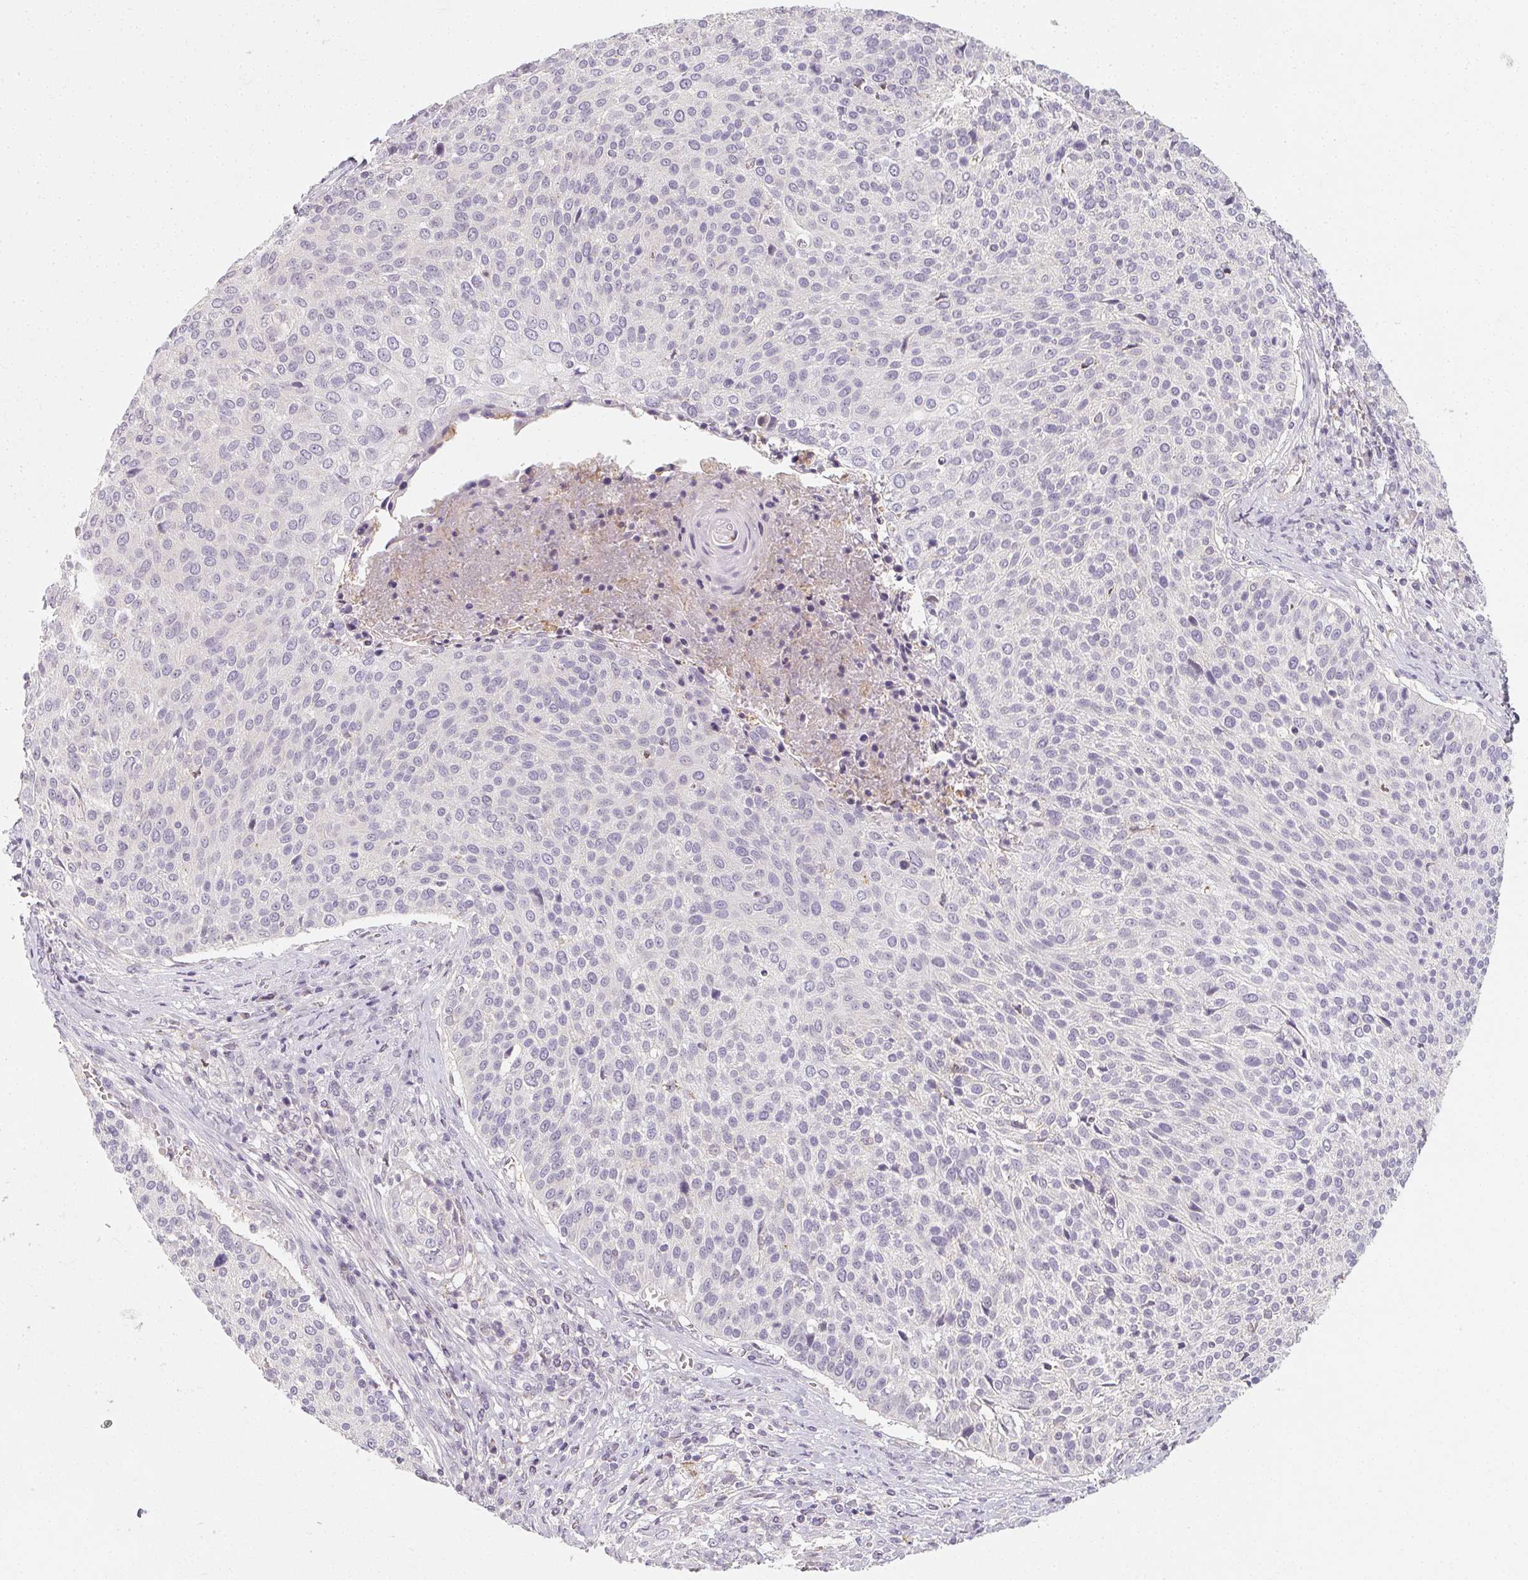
{"staining": {"intensity": "negative", "quantity": "none", "location": "none"}, "tissue": "cervical cancer", "cell_type": "Tumor cells", "image_type": "cancer", "snomed": [{"axis": "morphology", "description": "Squamous cell carcinoma, NOS"}, {"axis": "topography", "description": "Cervix"}], "caption": "This is a histopathology image of IHC staining of cervical cancer (squamous cell carcinoma), which shows no expression in tumor cells.", "gene": "LRRC23", "patient": {"sex": "female", "age": 31}}